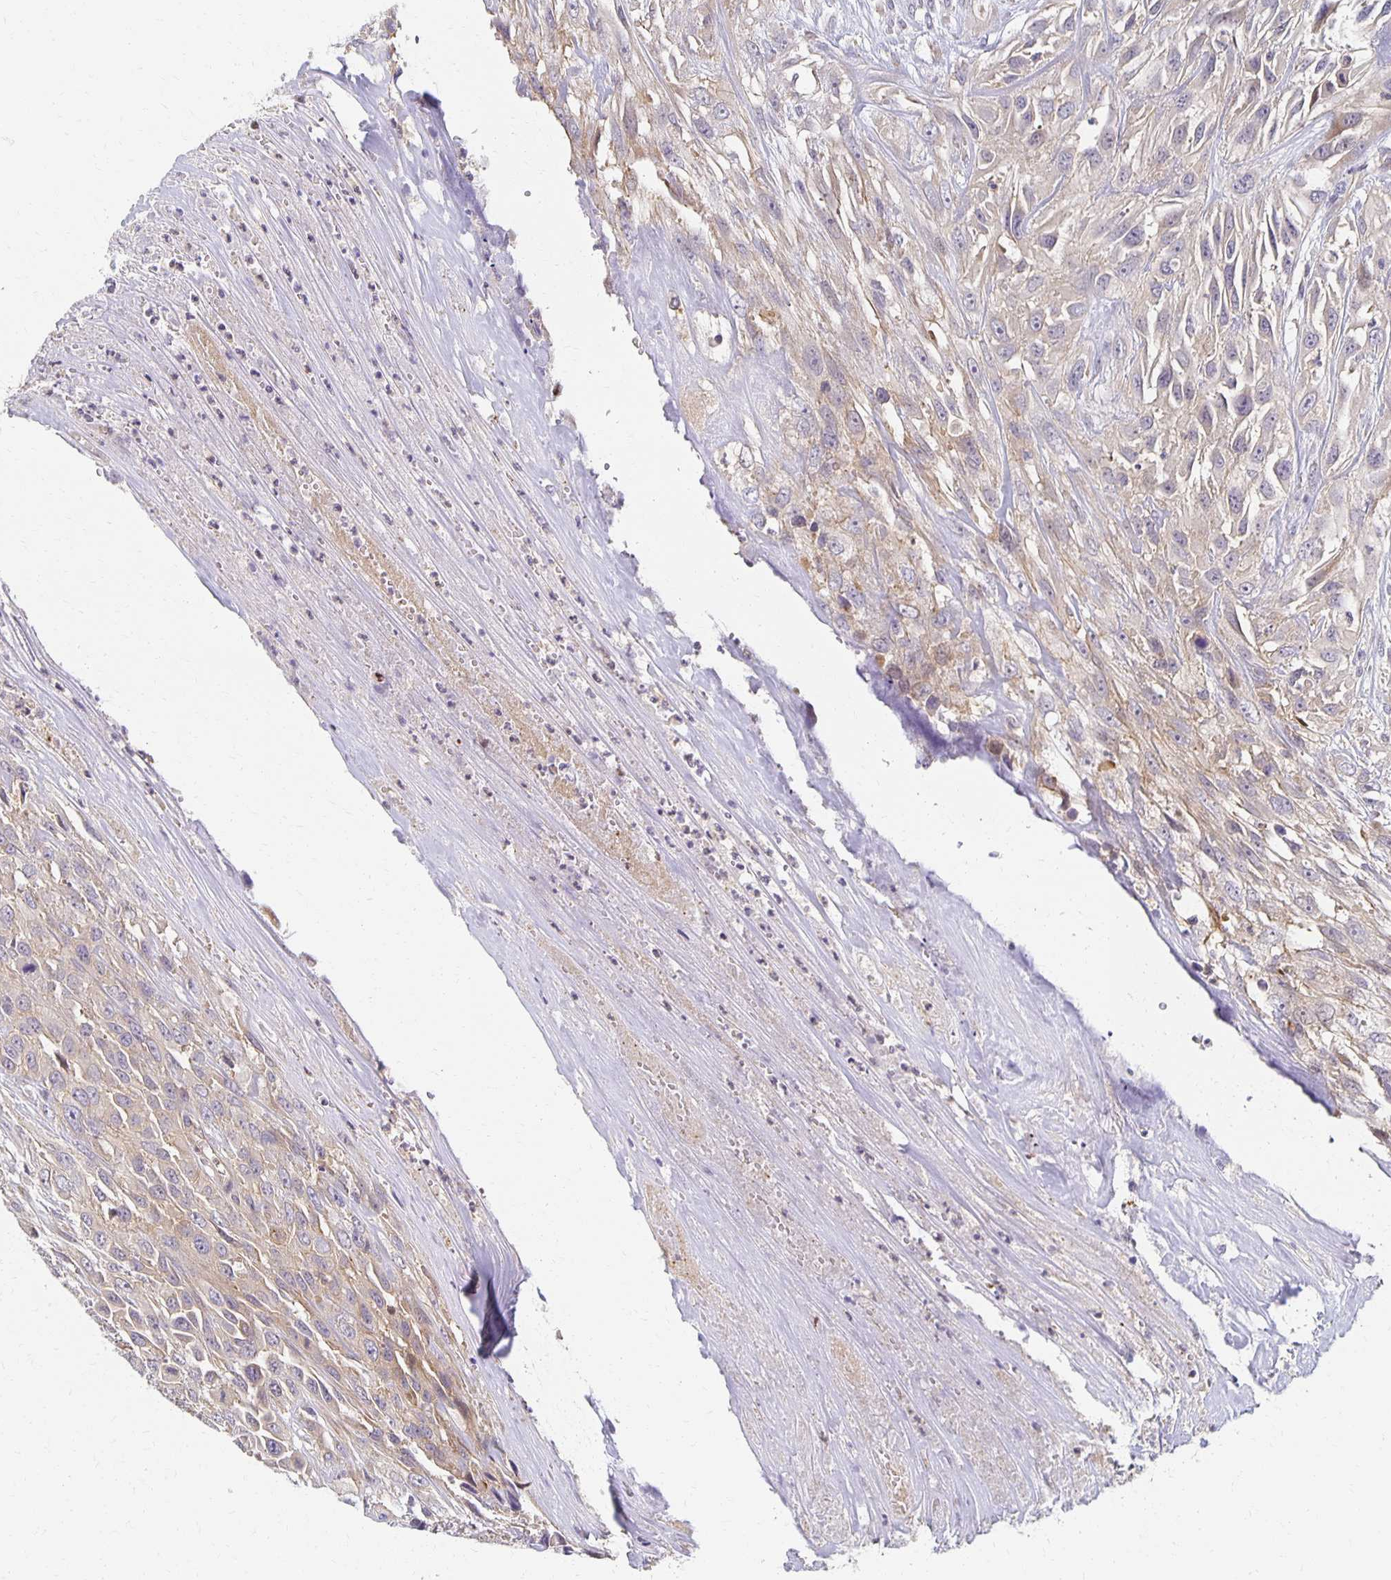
{"staining": {"intensity": "weak", "quantity": "<25%", "location": "cytoplasmic/membranous"}, "tissue": "urothelial cancer", "cell_type": "Tumor cells", "image_type": "cancer", "snomed": [{"axis": "morphology", "description": "Urothelial carcinoma, High grade"}, {"axis": "topography", "description": "Urinary bladder"}], "caption": "High power microscopy histopathology image of an IHC photomicrograph of high-grade urothelial carcinoma, revealing no significant expression in tumor cells. The staining was performed using DAB to visualize the protein expression in brown, while the nuclei were stained in blue with hematoxylin (Magnification: 20x).", "gene": "SORL1", "patient": {"sex": "male", "age": 67}}